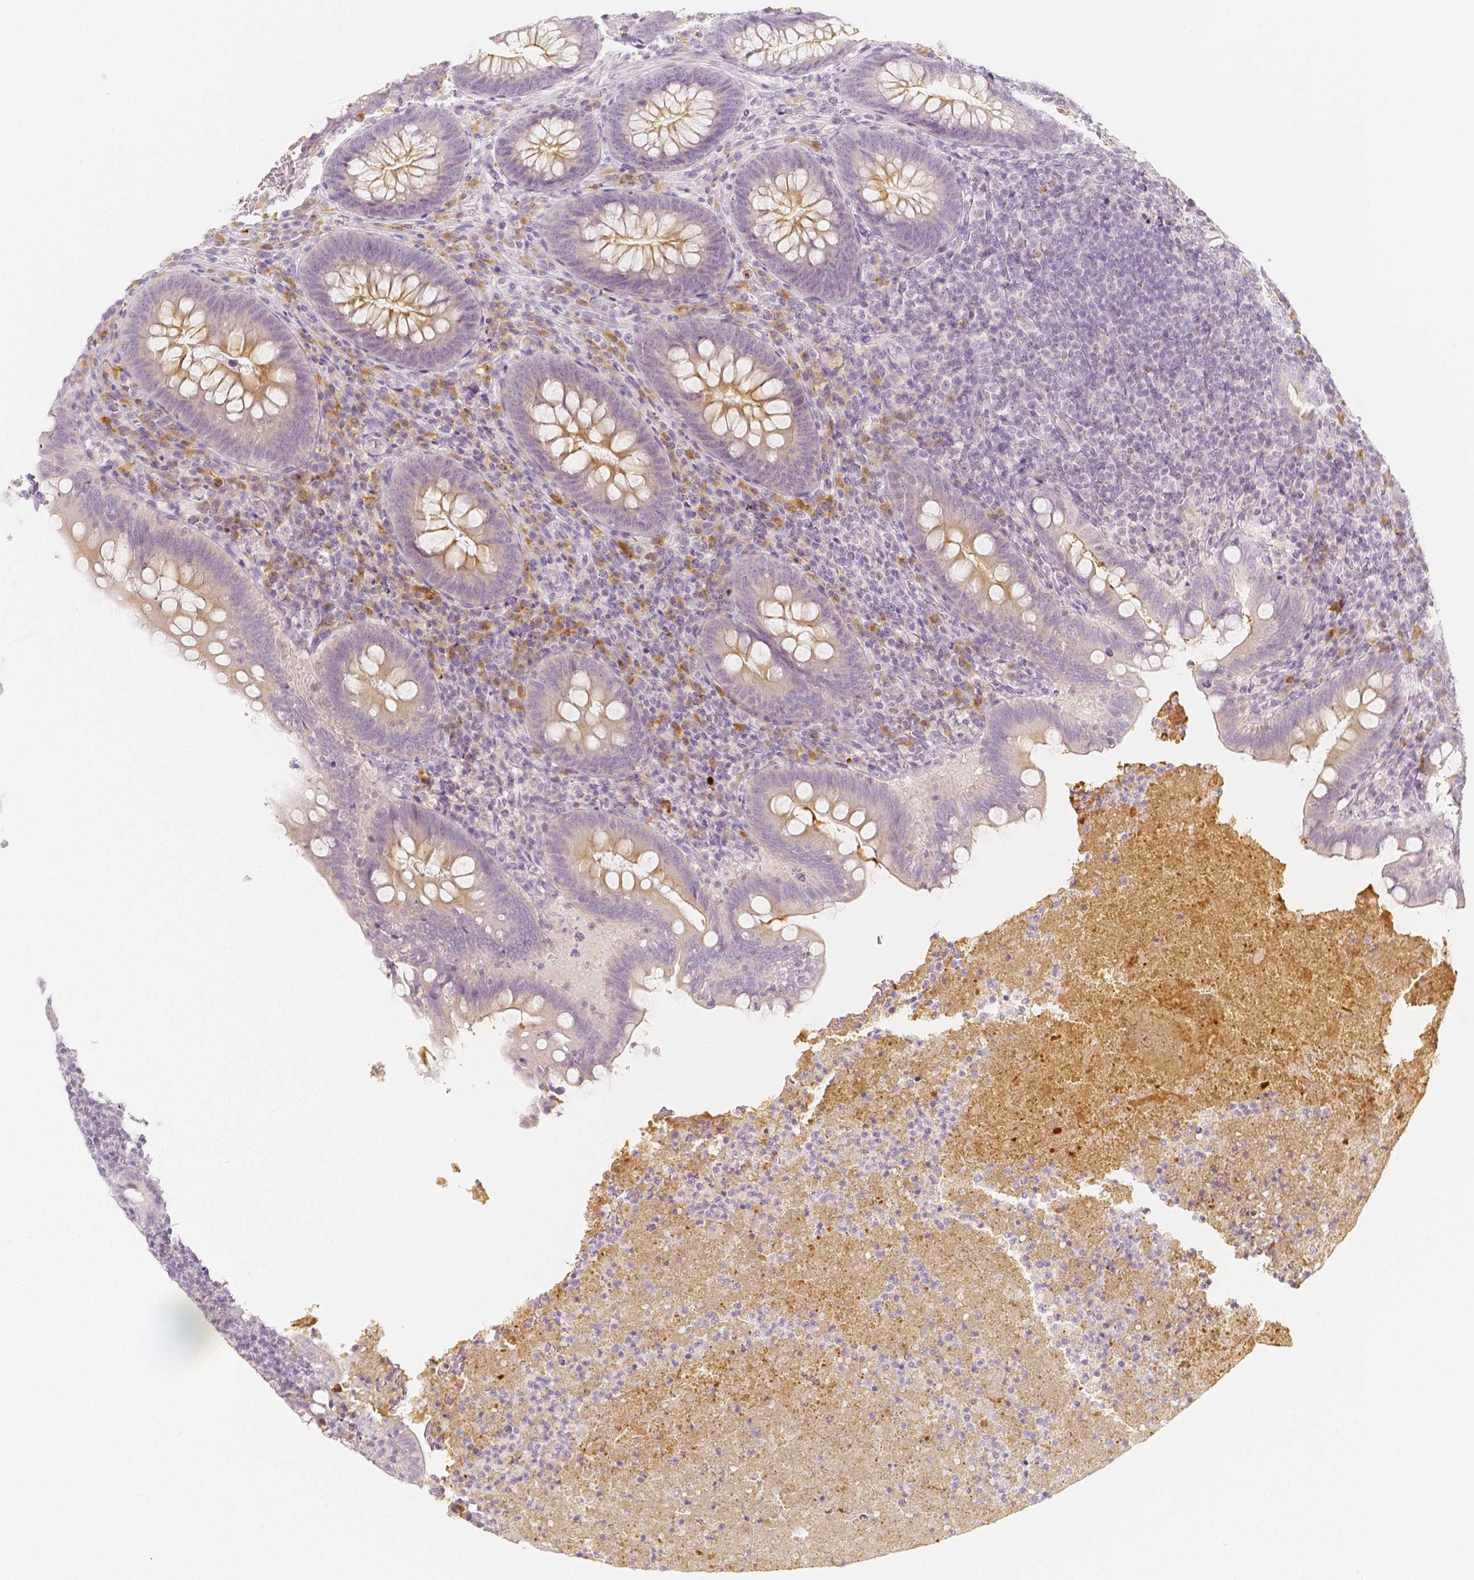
{"staining": {"intensity": "weak", "quantity": "<25%", "location": "cytoplasmic/membranous"}, "tissue": "appendix", "cell_type": "Glandular cells", "image_type": "normal", "snomed": [{"axis": "morphology", "description": "Normal tissue, NOS"}, {"axis": "topography", "description": "Appendix"}], "caption": "Immunohistochemistry of normal human appendix exhibits no staining in glandular cells.", "gene": "BATF", "patient": {"sex": "male", "age": 47}}